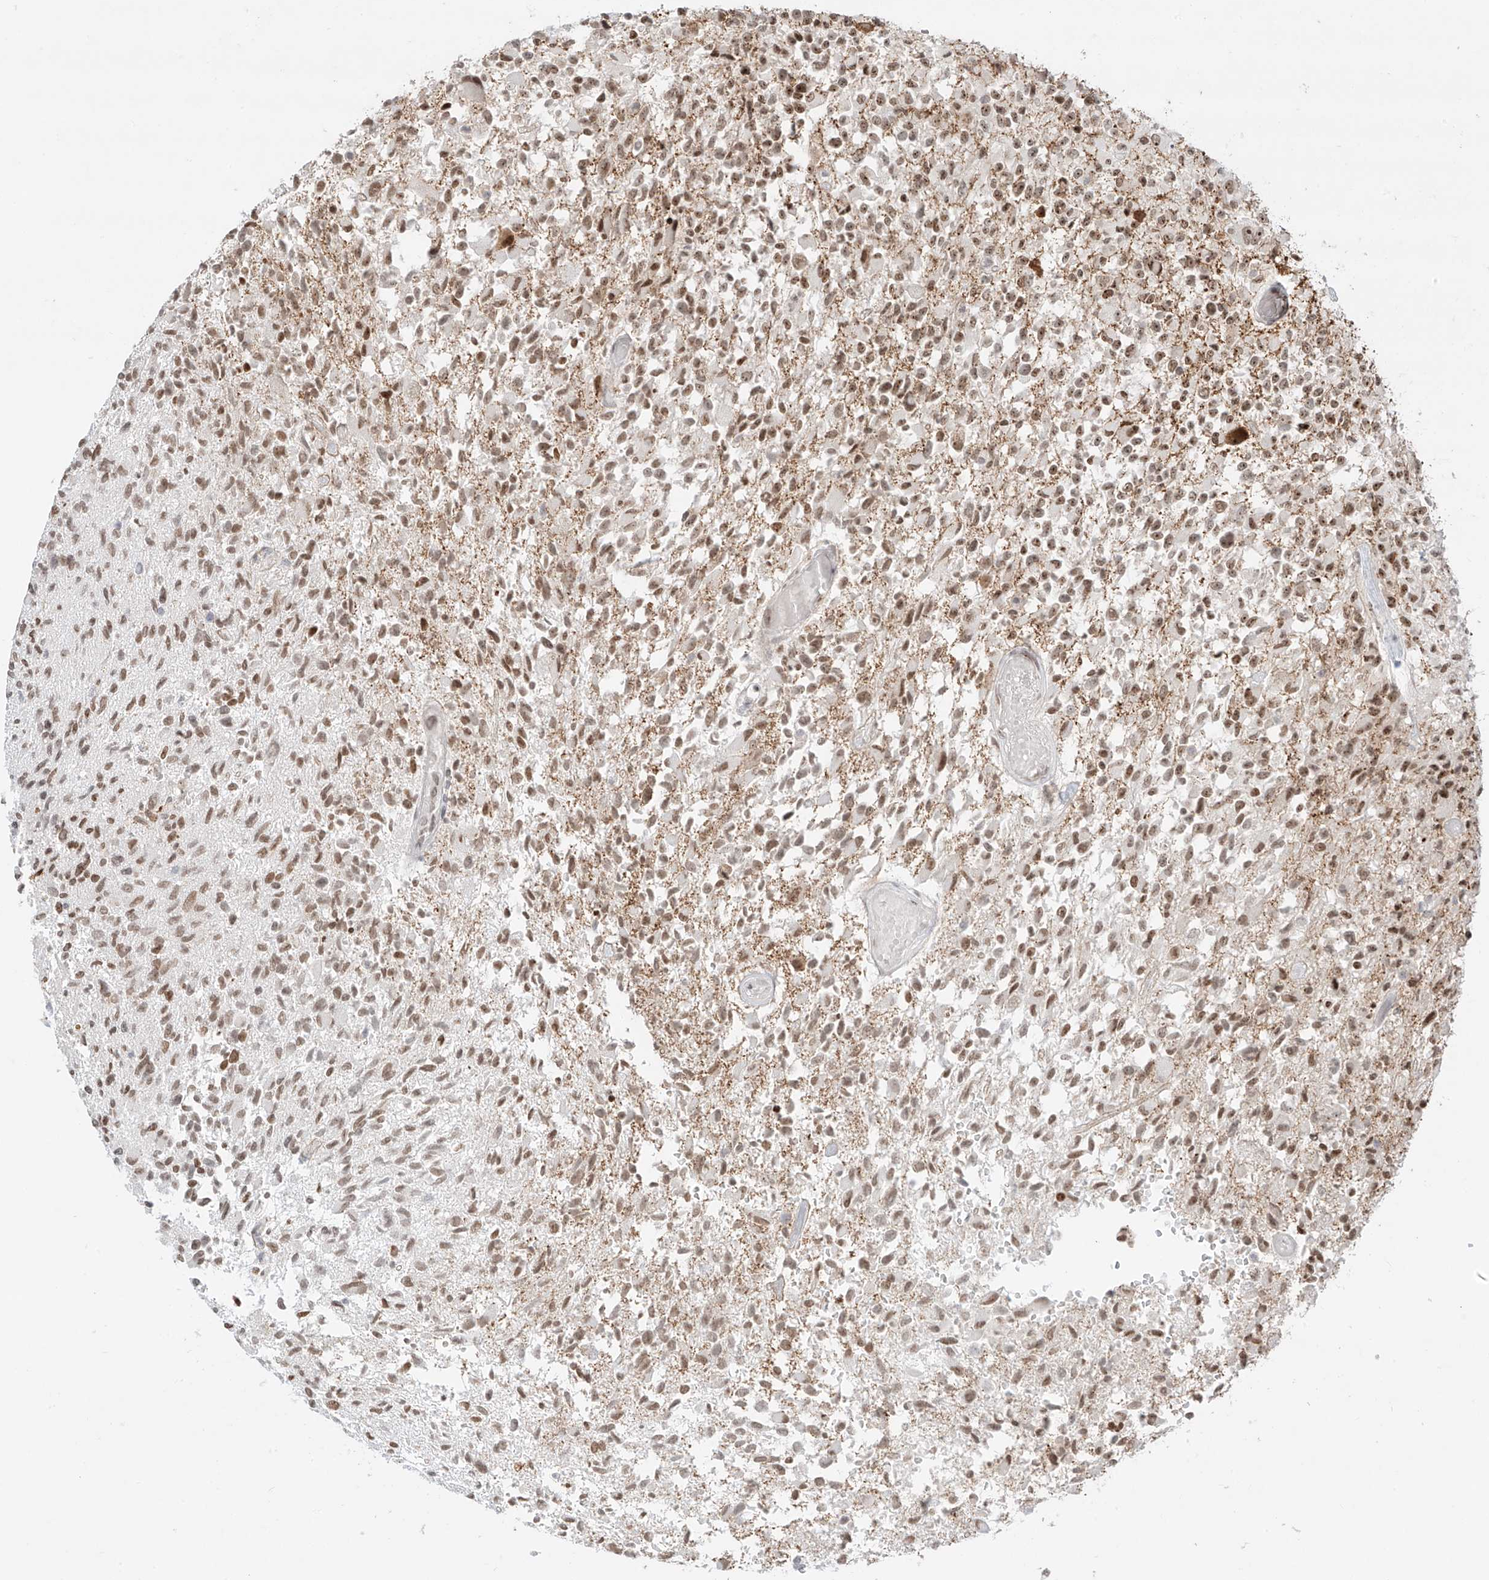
{"staining": {"intensity": "moderate", "quantity": ">75%", "location": "nuclear"}, "tissue": "glioma", "cell_type": "Tumor cells", "image_type": "cancer", "snomed": [{"axis": "morphology", "description": "Glioma, malignant, High grade"}, {"axis": "morphology", "description": "Glioblastoma, NOS"}, {"axis": "topography", "description": "Brain"}], "caption": "IHC (DAB (3,3'-diaminobenzidine)) staining of glioma exhibits moderate nuclear protein staining in about >75% of tumor cells.", "gene": "ZNF512", "patient": {"sex": "male", "age": 60}}